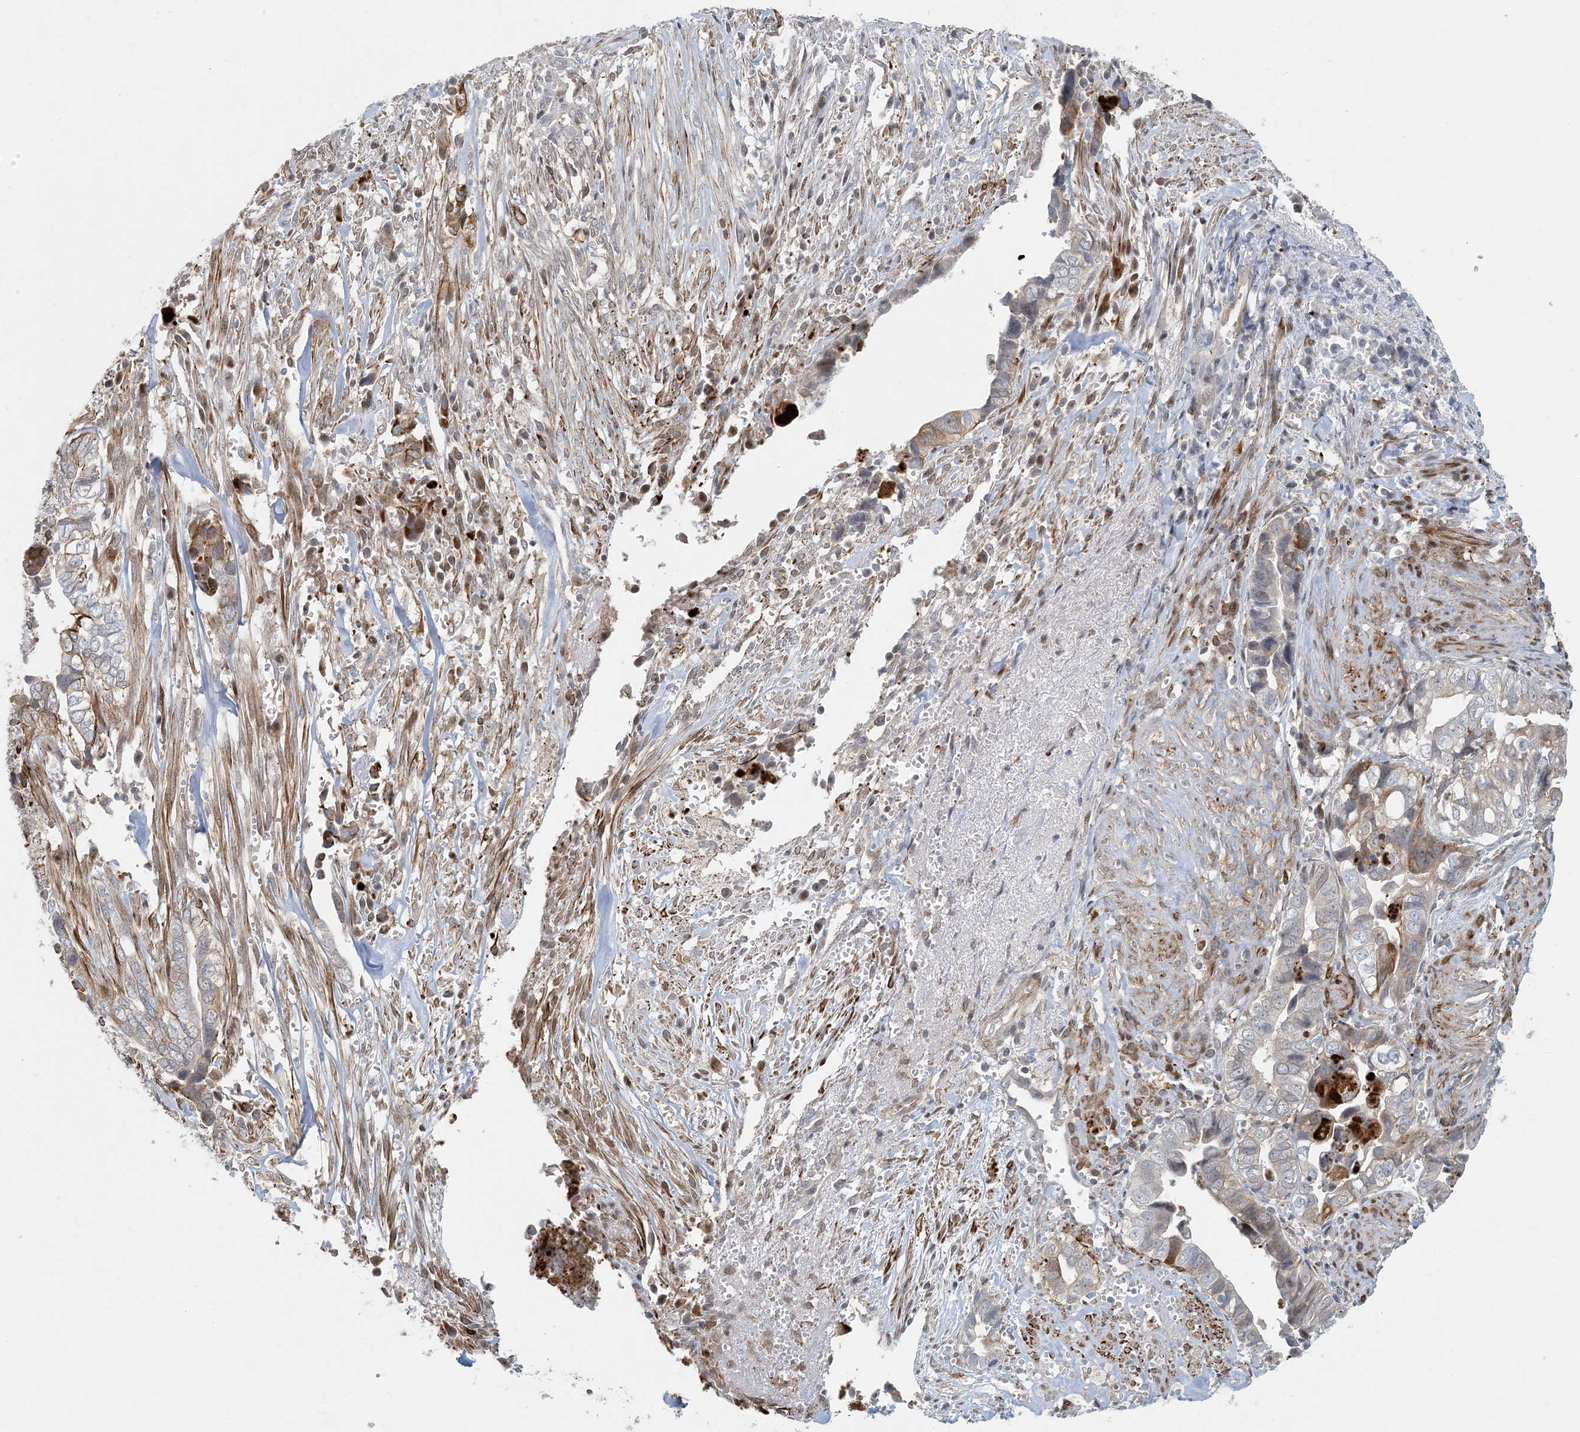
{"staining": {"intensity": "moderate", "quantity": "25%-75%", "location": "cytoplasmic/membranous"}, "tissue": "liver cancer", "cell_type": "Tumor cells", "image_type": "cancer", "snomed": [{"axis": "morphology", "description": "Cholangiocarcinoma"}, {"axis": "topography", "description": "Liver"}], "caption": "Liver cancer (cholangiocarcinoma) stained for a protein (brown) reveals moderate cytoplasmic/membranous positive positivity in approximately 25%-75% of tumor cells.", "gene": "BCORL1", "patient": {"sex": "female", "age": 79}}